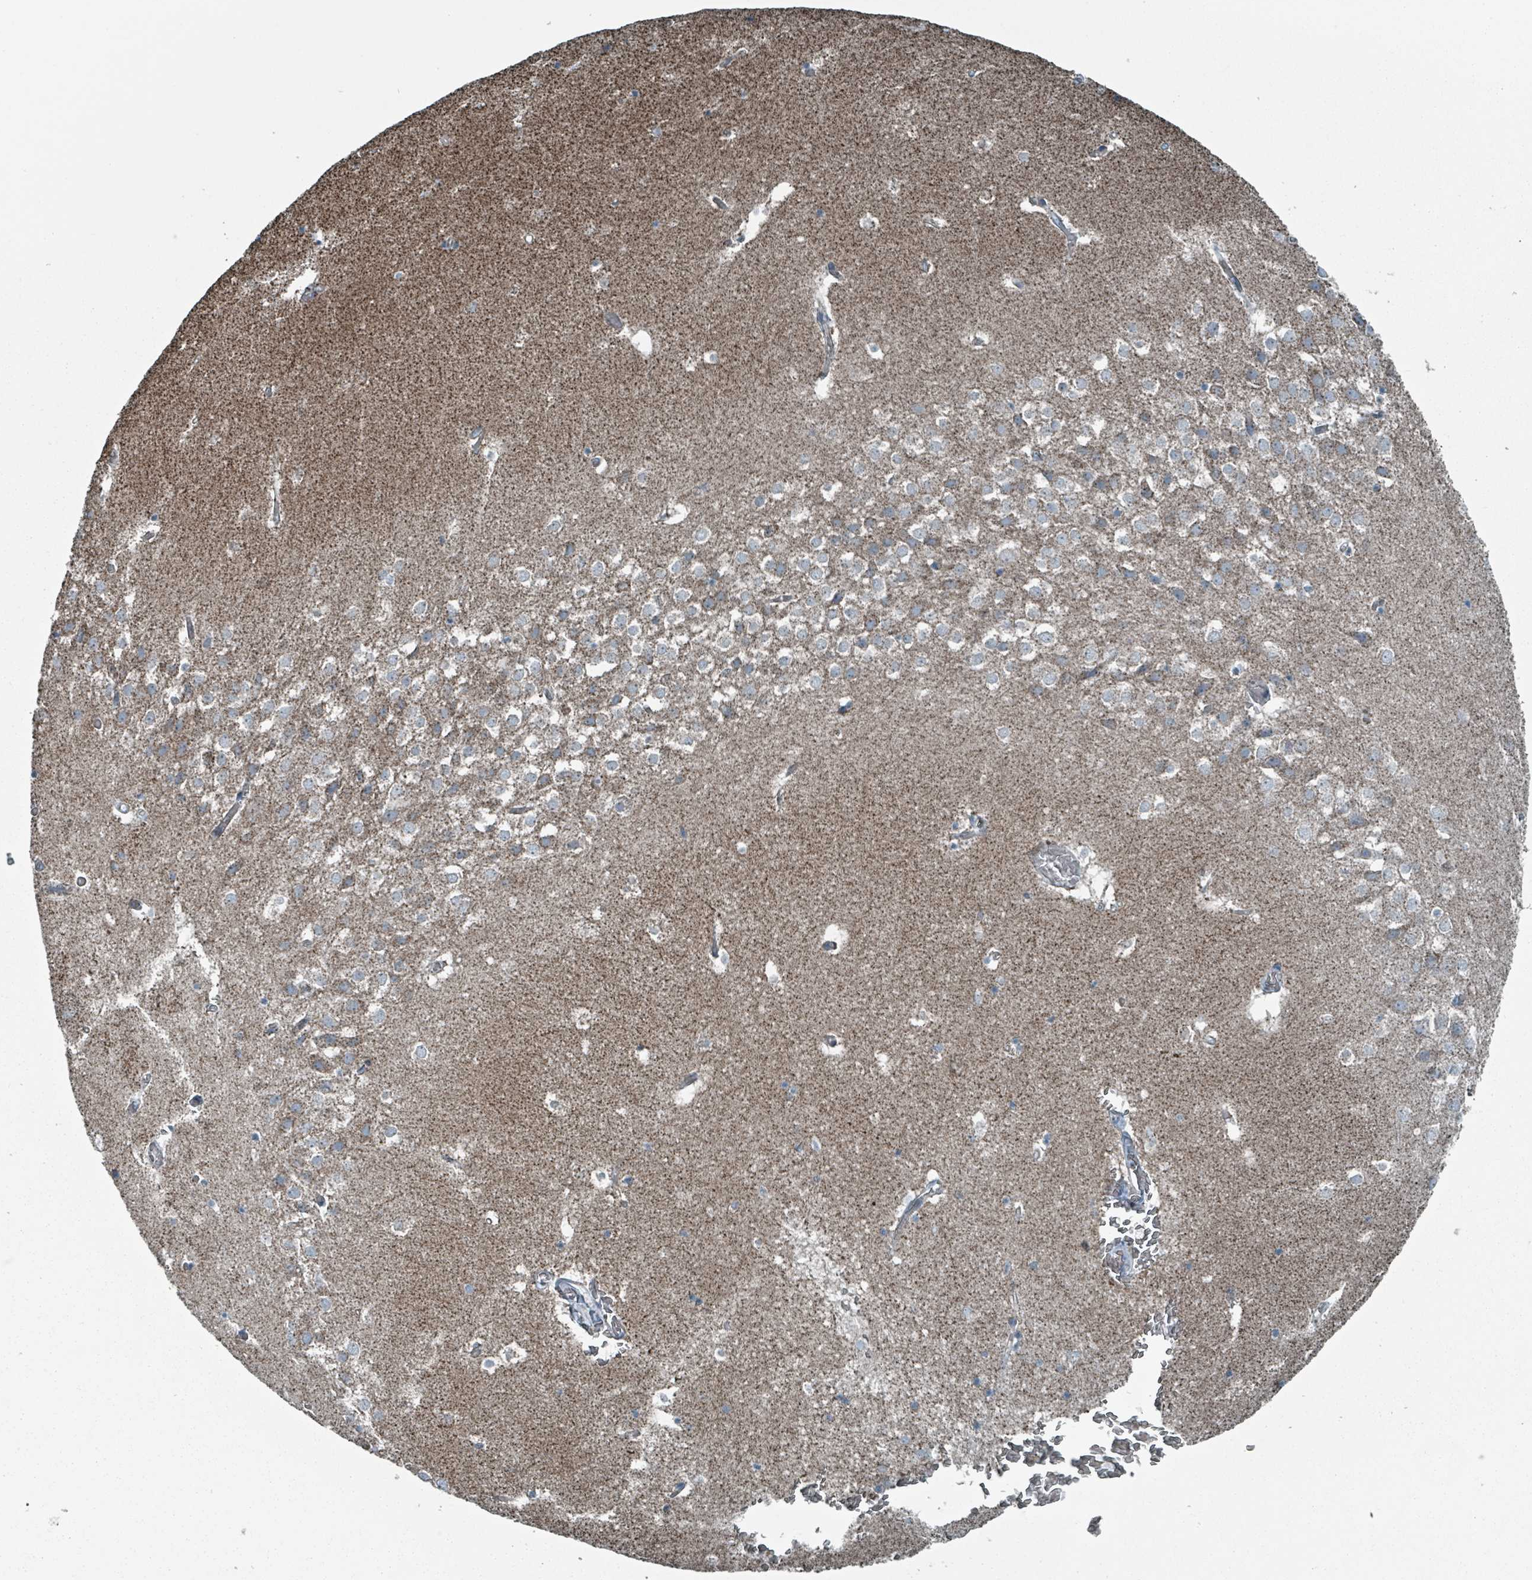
{"staining": {"intensity": "weak", "quantity": "<25%", "location": "cytoplasmic/membranous"}, "tissue": "hippocampus", "cell_type": "Glial cells", "image_type": "normal", "snomed": [{"axis": "morphology", "description": "Normal tissue, NOS"}, {"axis": "topography", "description": "Hippocampus"}], "caption": "IHC histopathology image of normal hippocampus: hippocampus stained with DAB displays no significant protein staining in glial cells. (DAB (3,3'-diaminobenzidine) immunohistochemistry, high magnification).", "gene": "ABHD18", "patient": {"sex": "female", "age": 52}}